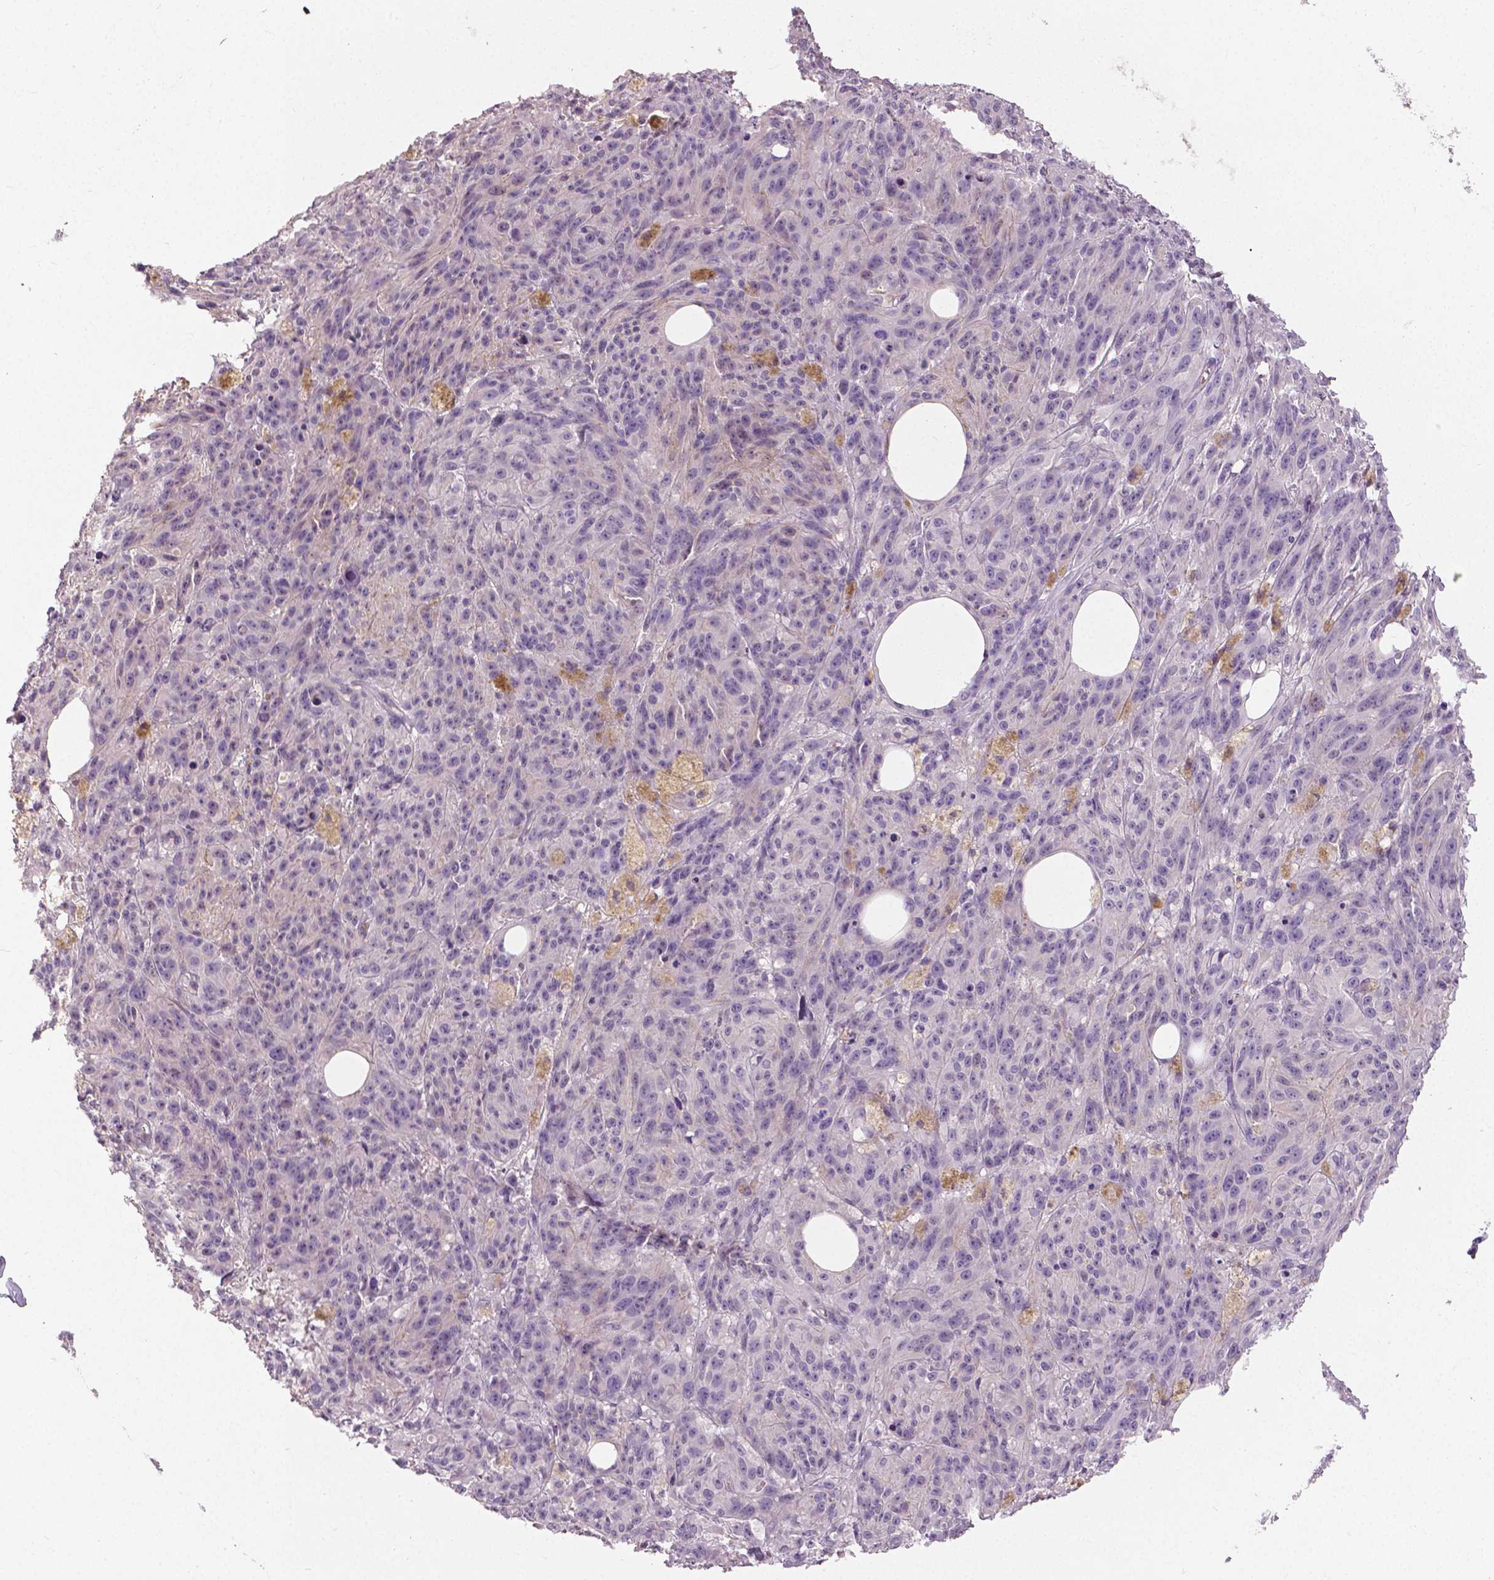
{"staining": {"intensity": "negative", "quantity": "none", "location": "none"}, "tissue": "melanoma", "cell_type": "Tumor cells", "image_type": "cancer", "snomed": [{"axis": "morphology", "description": "Malignant melanoma, NOS"}, {"axis": "topography", "description": "Skin"}], "caption": "There is no significant positivity in tumor cells of melanoma. (Brightfield microscopy of DAB immunohistochemistry (IHC) at high magnification).", "gene": "FLT1", "patient": {"sex": "female", "age": 34}}